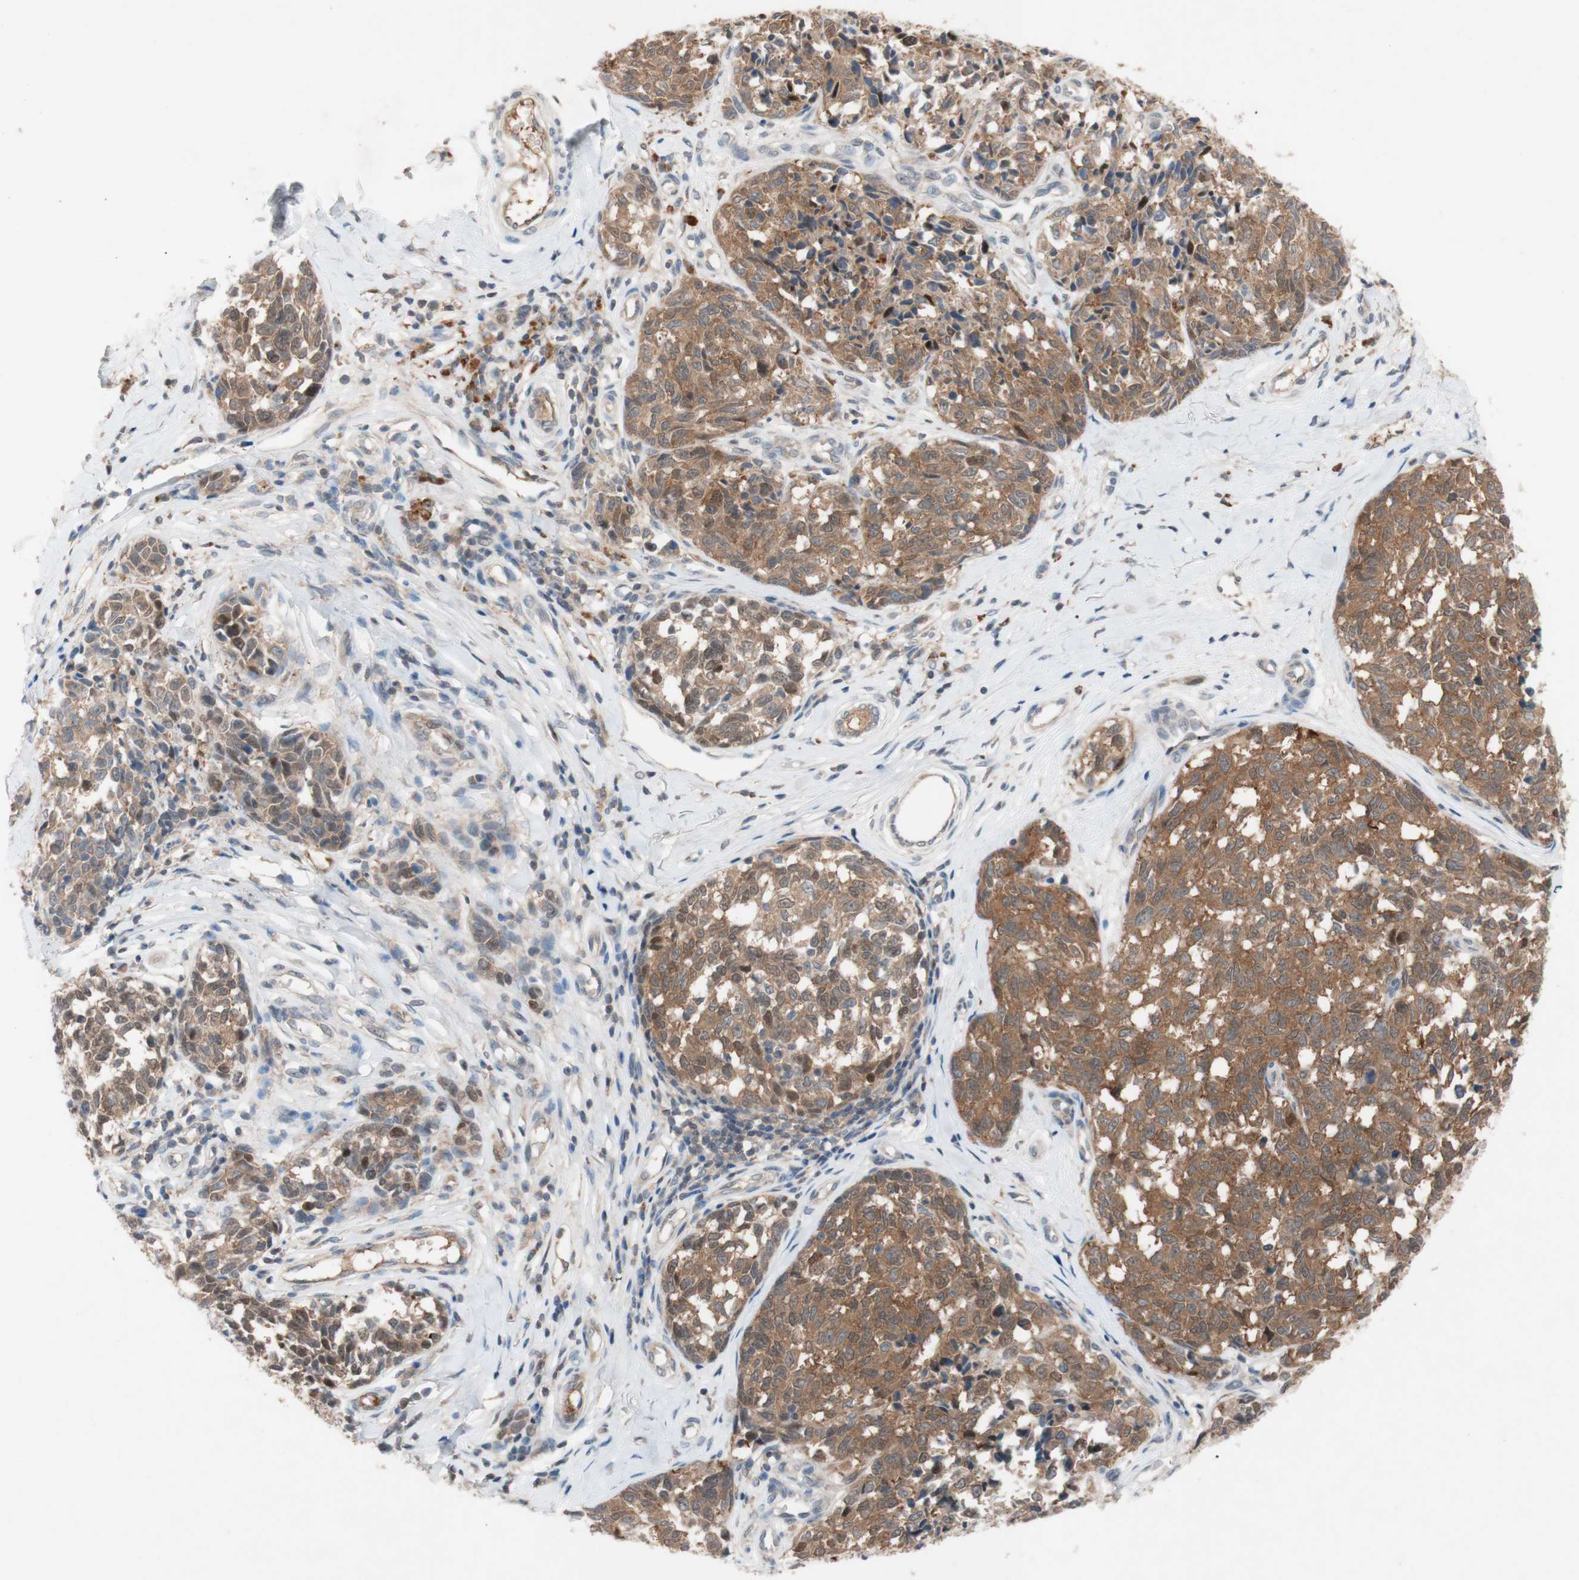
{"staining": {"intensity": "moderate", "quantity": ">75%", "location": "cytoplasmic/membranous"}, "tissue": "melanoma", "cell_type": "Tumor cells", "image_type": "cancer", "snomed": [{"axis": "morphology", "description": "Malignant melanoma, NOS"}, {"axis": "topography", "description": "Skin"}], "caption": "IHC histopathology image of human melanoma stained for a protein (brown), which demonstrates medium levels of moderate cytoplasmic/membranous expression in approximately >75% of tumor cells.", "gene": "PEX2", "patient": {"sex": "female", "age": 64}}